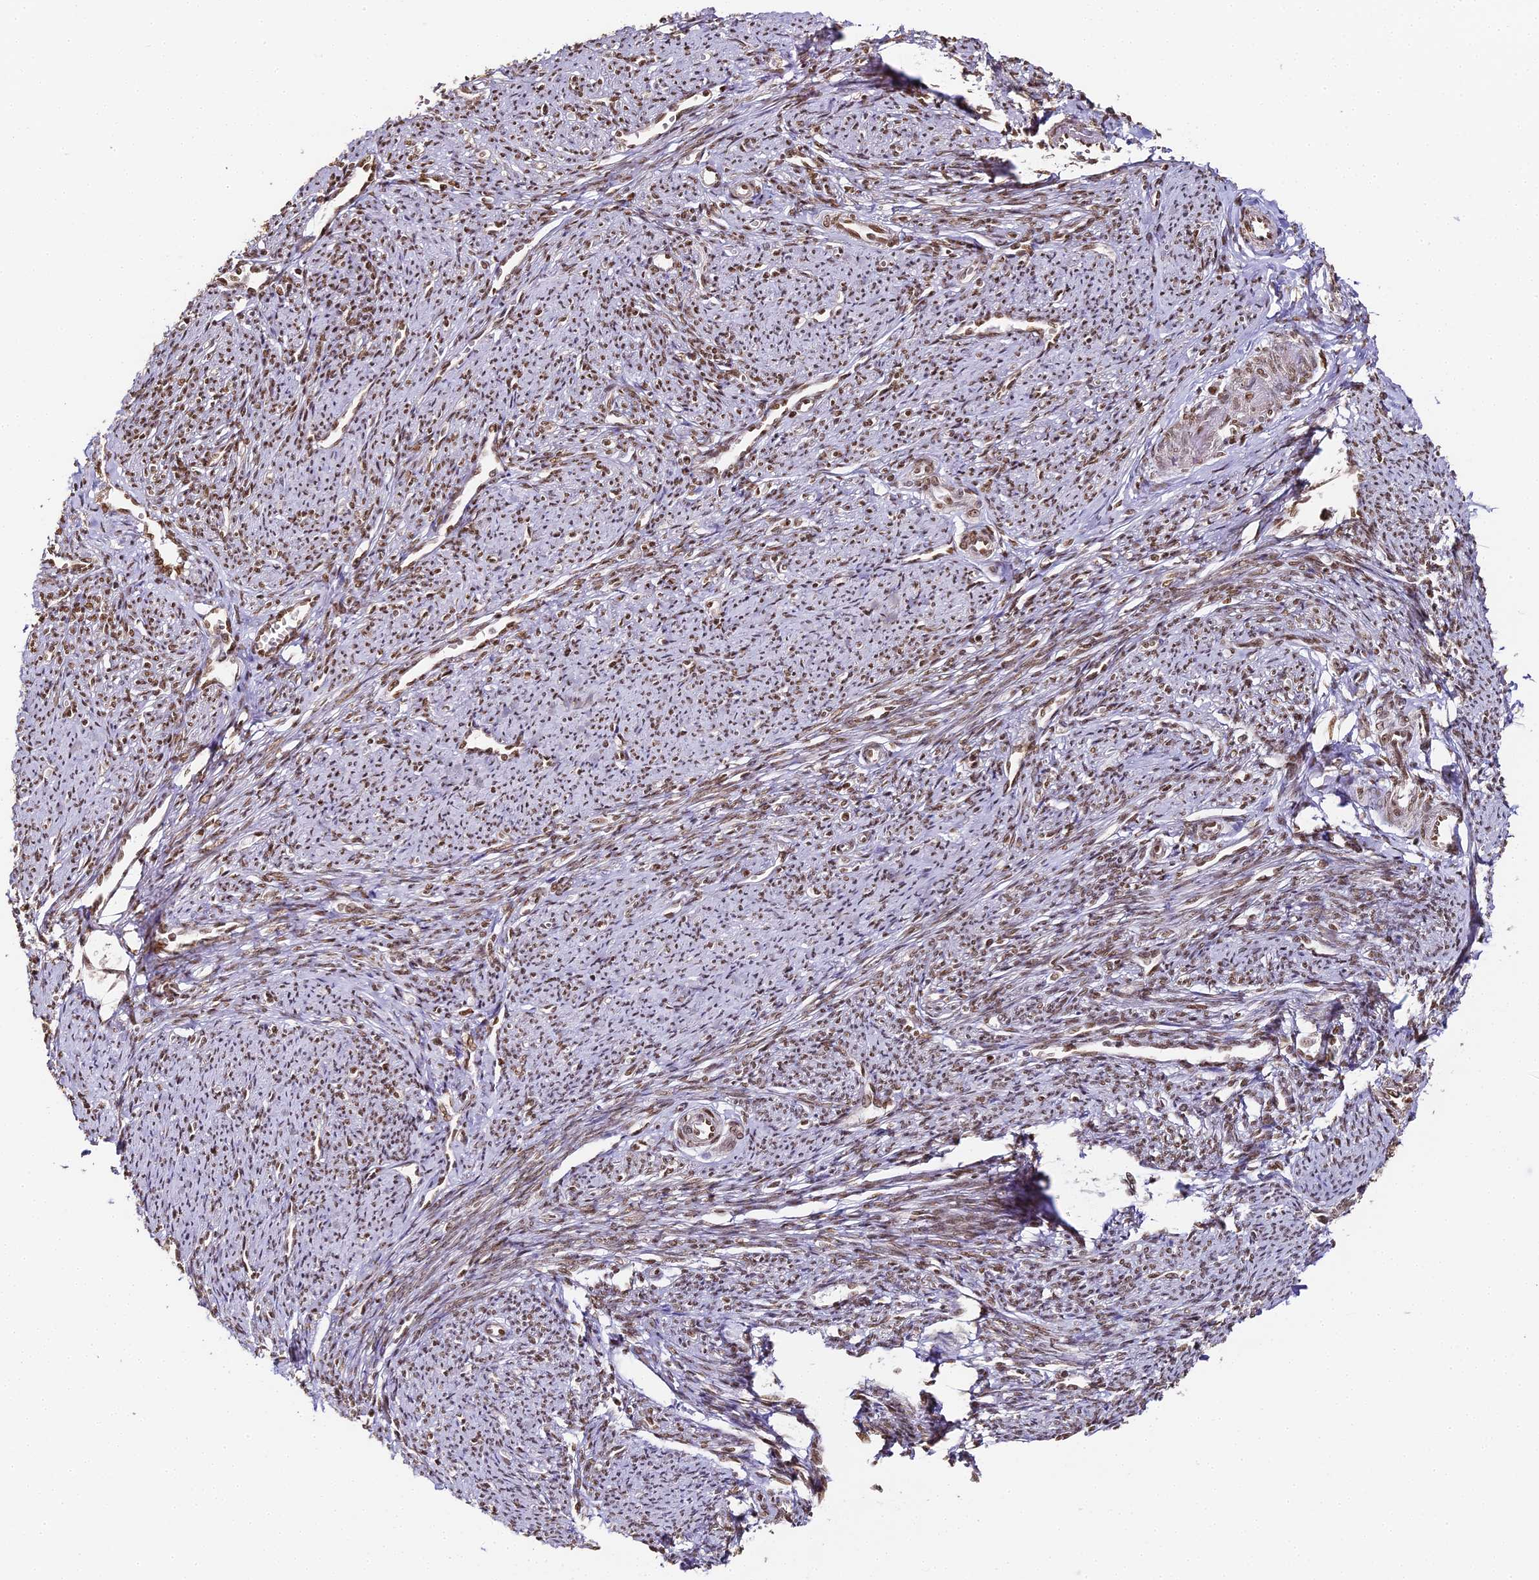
{"staining": {"intensity": "moderate", "quantity": ">75%", "location": "nuclear"}, "tissue": "smooth muscle", "cell_type": "Smooth muscle cells", "image_type": "normal", "snomed": [{"axis": "morphology", "description": "Normal tissue, NOS"}, {"axis": "topography", "description": "Smooth muscle"}, {"axis": "topography", "description": "Uterus"}], "caption": "A high-resolution histopathology image shows immunohistochemistry staining of benign smooth muscle, which displays moderate nuclear staining in about >75% of smooth muscle cells.", "gene": "HNRNPA1", "patient": {"sex": "female", "age": 59}}